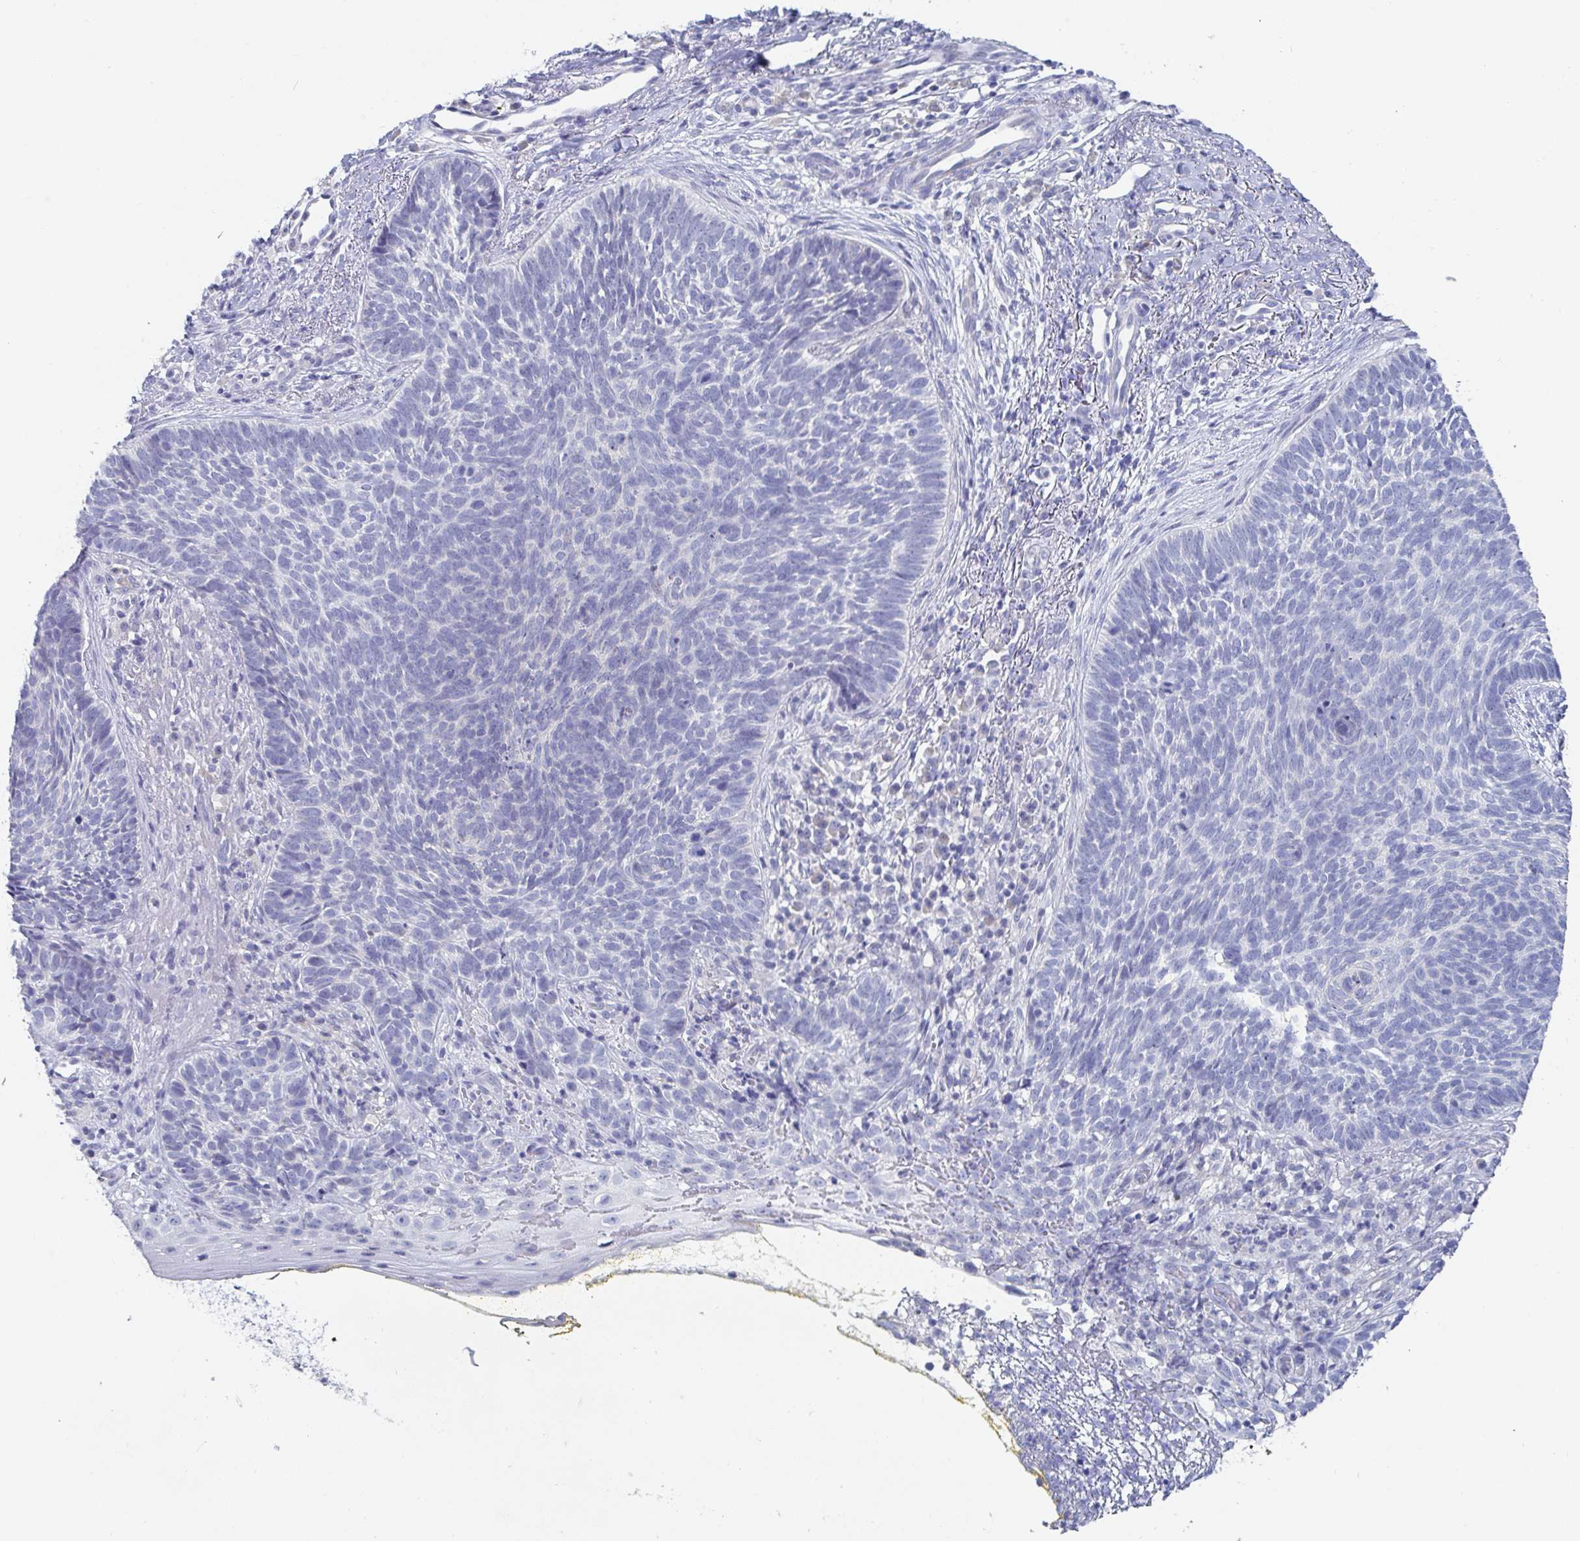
{"staining": {"intensity": "negative", "quantity": "none", "location": "none"}, "tissue": "skin cancer", "cell_type": "Tumor cells", "image_type": "cancer", "snomed": [{"axis": "morphology", "description": "Basal cell carcinoma"}, {"axis": "topography", "description": "Skin"}], "caption": "DAB (3,3'-diaminobenzidine) immunohistochemical staining of human skin basal cell carcinoma shows no significant positivity in tumor cells.", "gene": "ZNF430", "patient": {"sex": "female", "age": 74}}